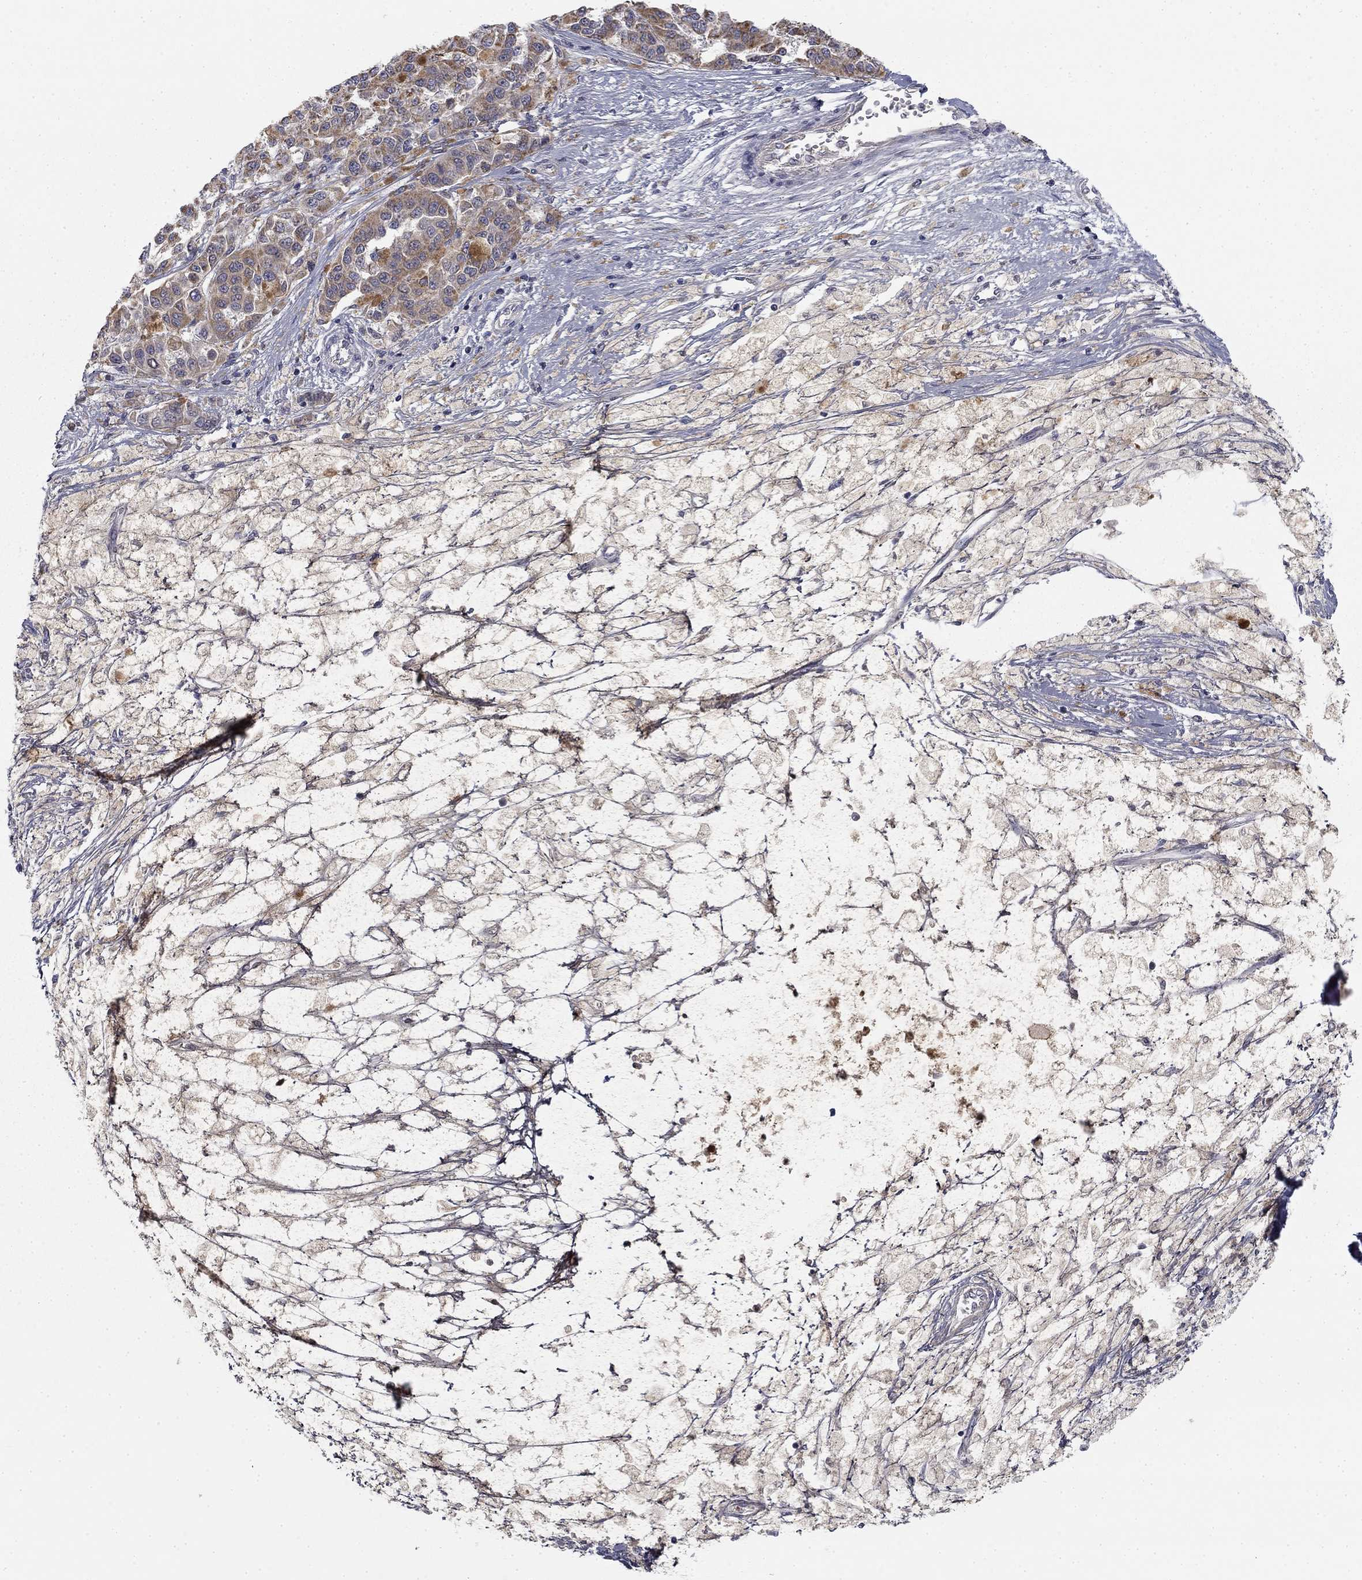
{"staining": {"intensity": "moderate", "quantity": "25%-75%", "location": "cytoplasmic/membranous"}, "tissue": "melanoma", "cell_type": "Tumor cells", "image_type": "cancer", "snomed": [{"axis": "morphology", "description": "Malignant melanoma, NOS"}, {"axis": "topography", "description": "Skin"}], "caption": "IHC (DAB (3,3'-diaminobenzidine)) staining of human melanoma shows moderate cytoplasmic/membranous protein positivity in approximately 25%-75% of tumor cells. (DAB IHC with brightfield microscopy, high magnification).", "gene": "SLC2A9", "patient": {"sex": "female", "age": 58}}